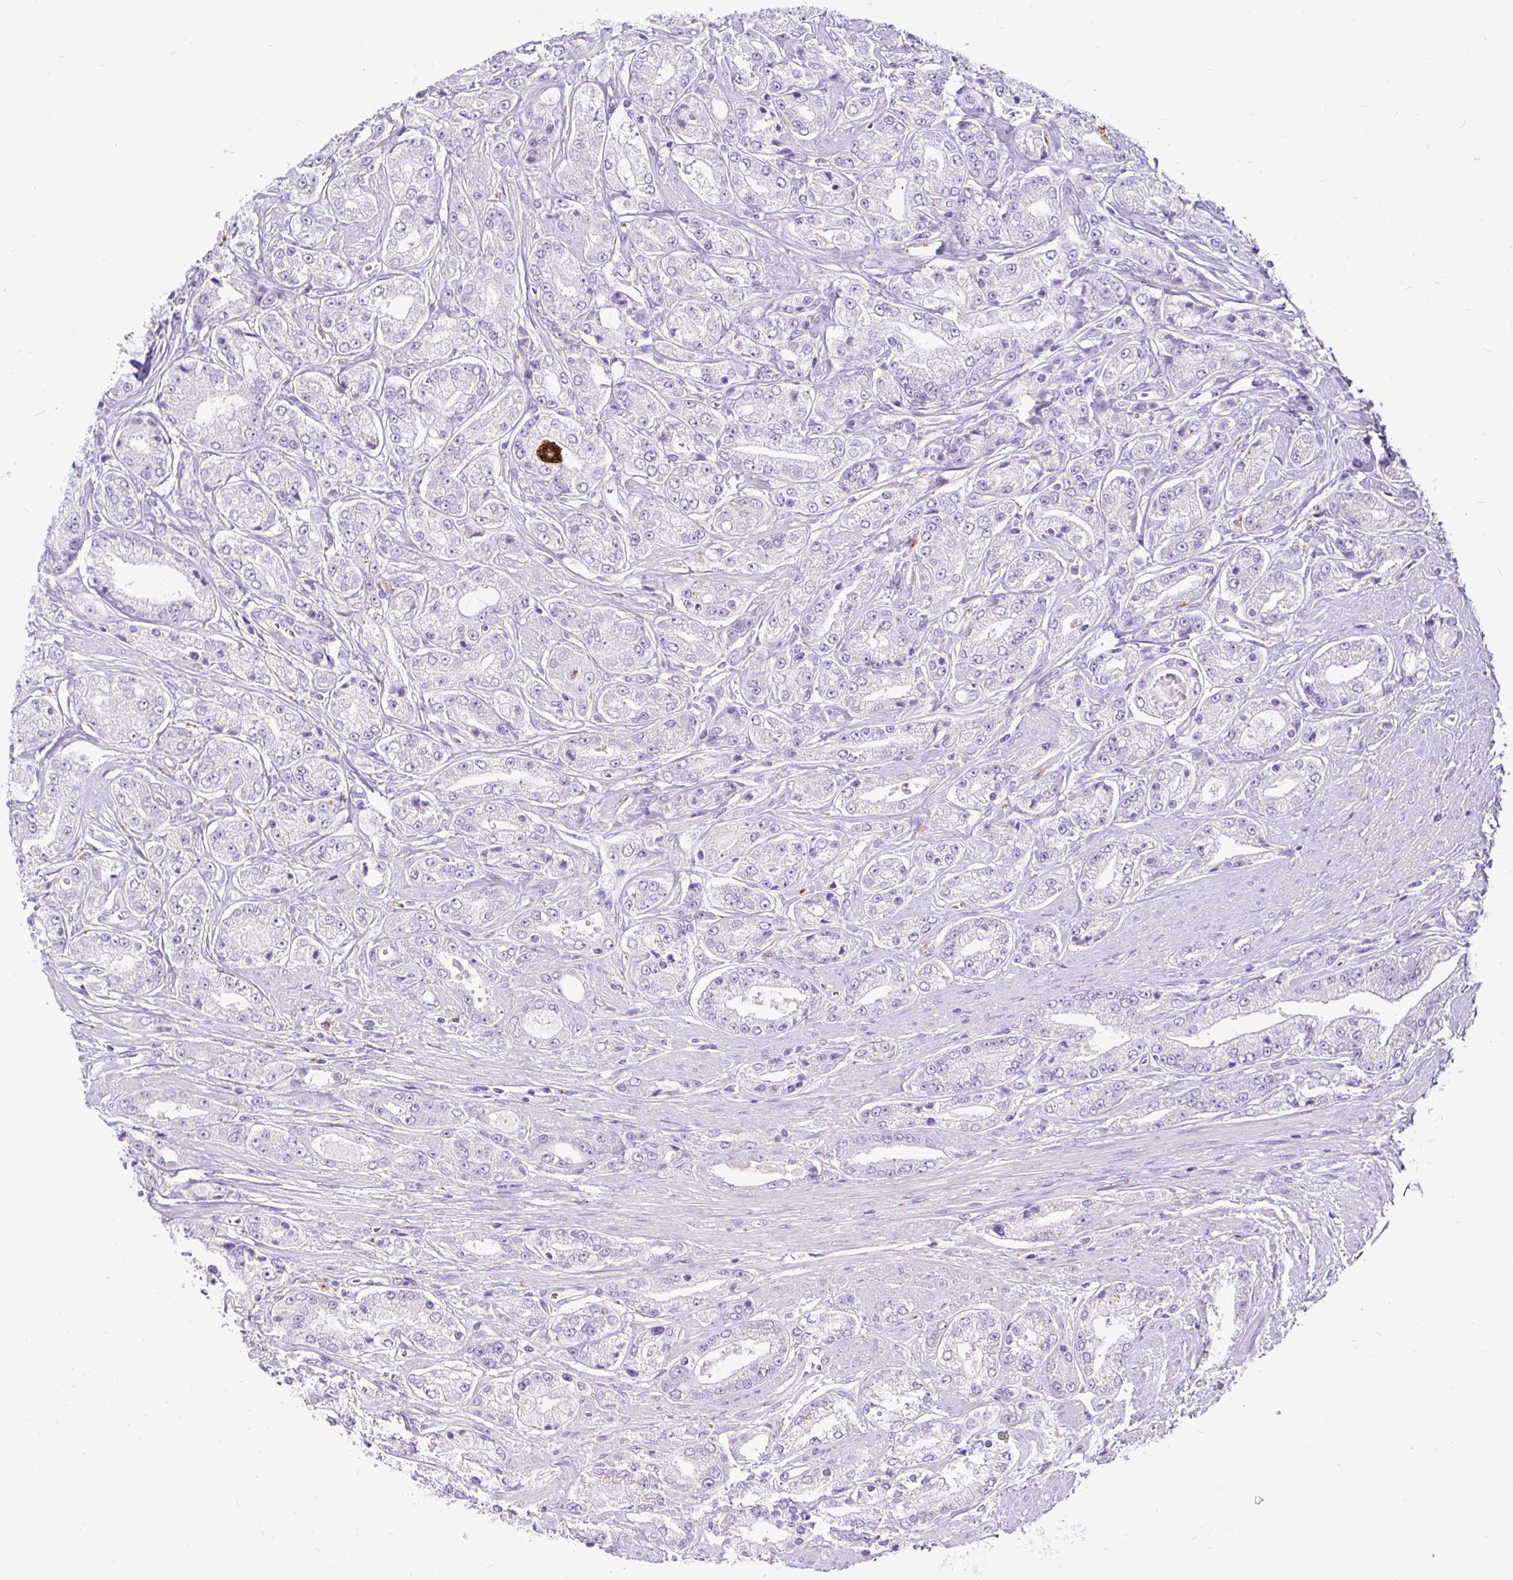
{"staining": {"intensity": "negative", "quantity": "none", "location": "none"}, "tissue": "prostate cancer", "cell_type": "Tumor cells", "image_type": "cancer", "snomed": [{"axis": "morphology", "description": "Adenocarcinoma, High grade"}, {"axis": "topography", "description": "Prostate"}], "caption": "Adenocarcinoma (high-grade) (prostate) was stained to show a protein in brown. There is no significant positivity in tumor cells.", "gene": "CTSZ", "patient": {"sex": "male", "age": 66}}